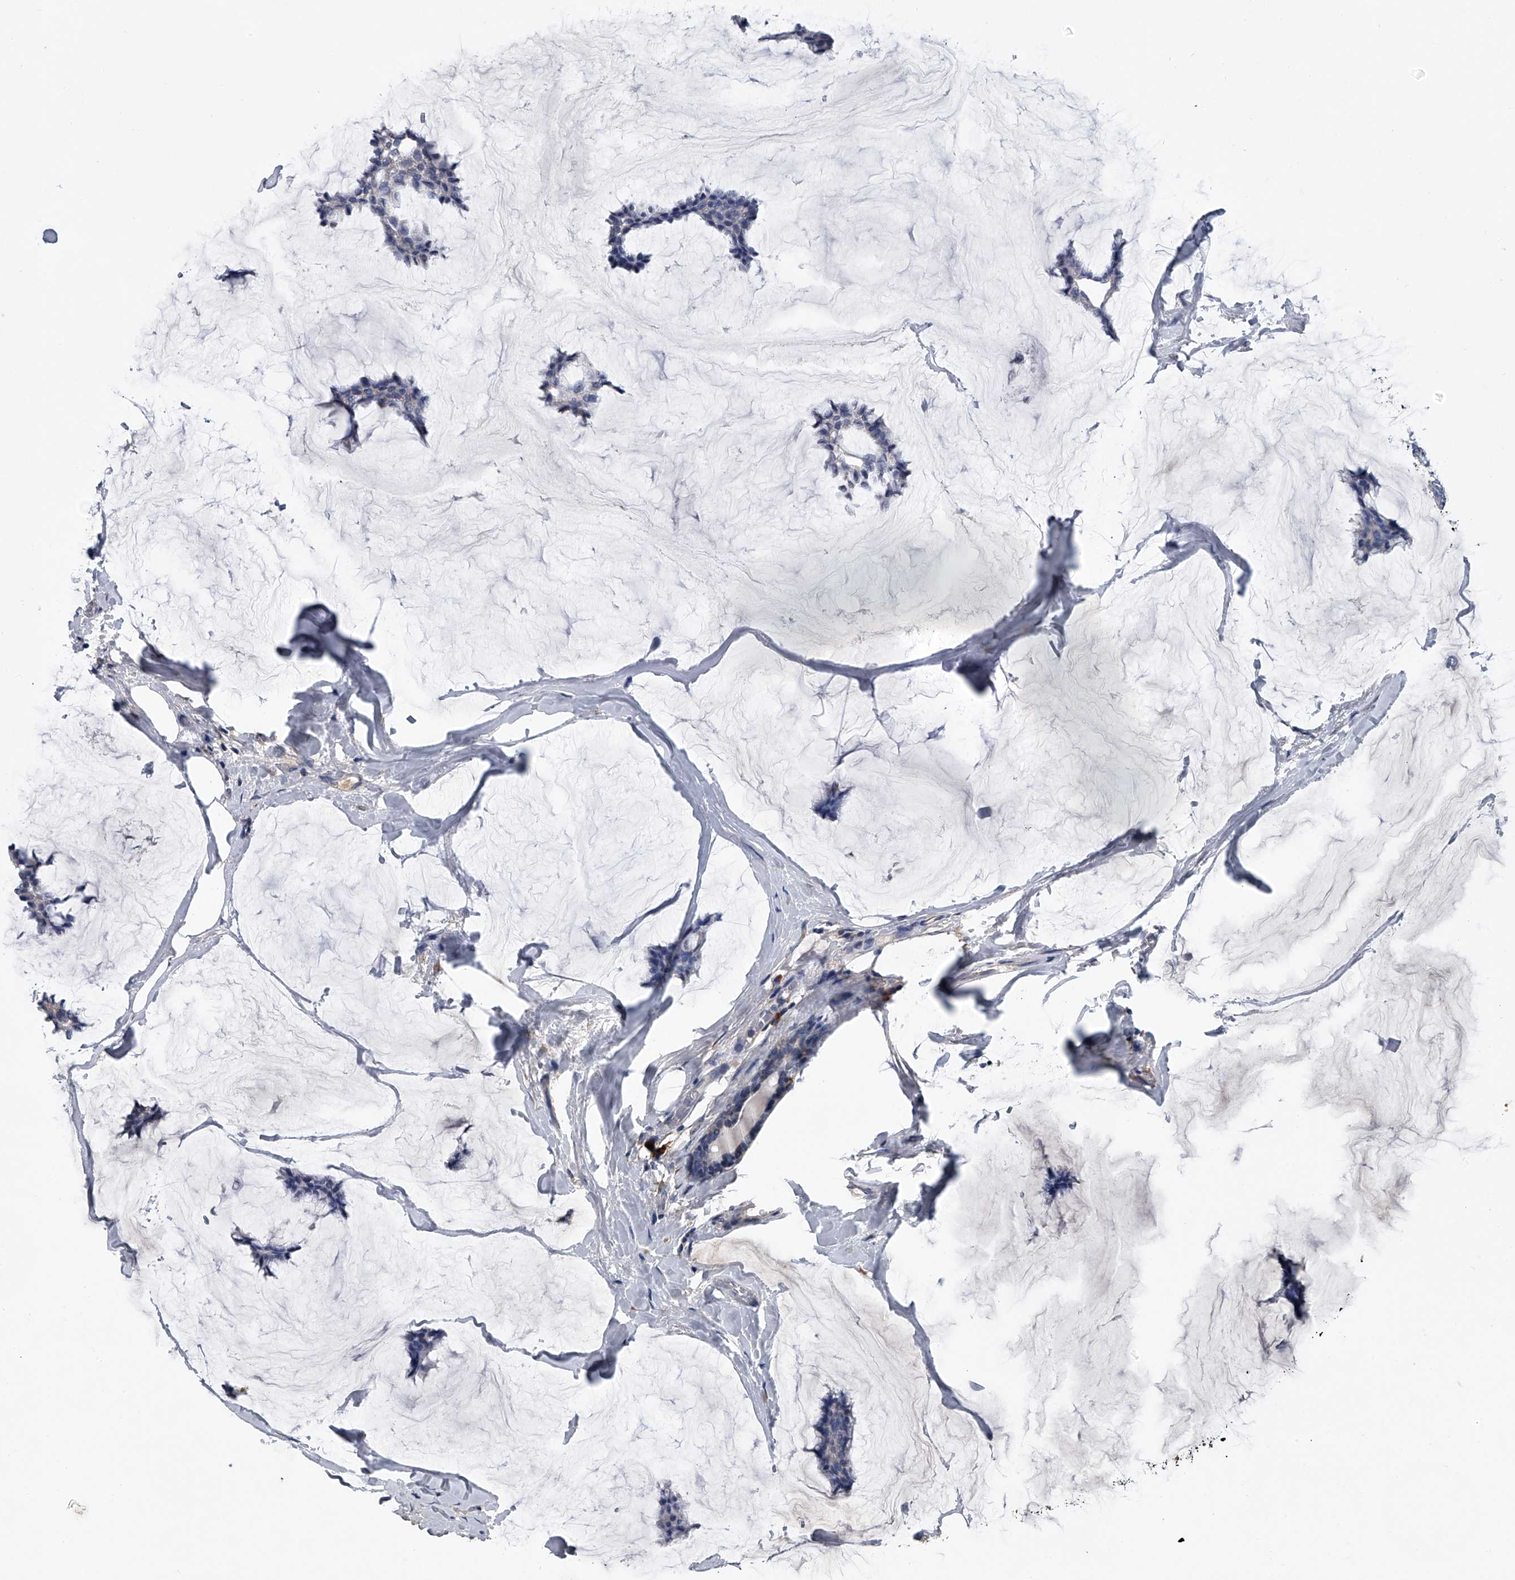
{"staining": {"intensity": "negative", "quantity": "none", "location": "none"}, "tissue": "breast cancer", "cell_type": "Tumor cells", "image_type": "cancer", "snomed": [{"axis": "morphology", "description": "Duct carcinoma"}, {"axis": "topography", "description": "Breast"}], "caption": "Tumor cells show no significant positivity in breast cancer. (Brightfield microscopy of DAB (3,3'-diaminobenzidine) immunohistochemistry (IHC) at high magnification).", "gene": "ABCG1", "patient": {"sex": "female", "age": 93}}